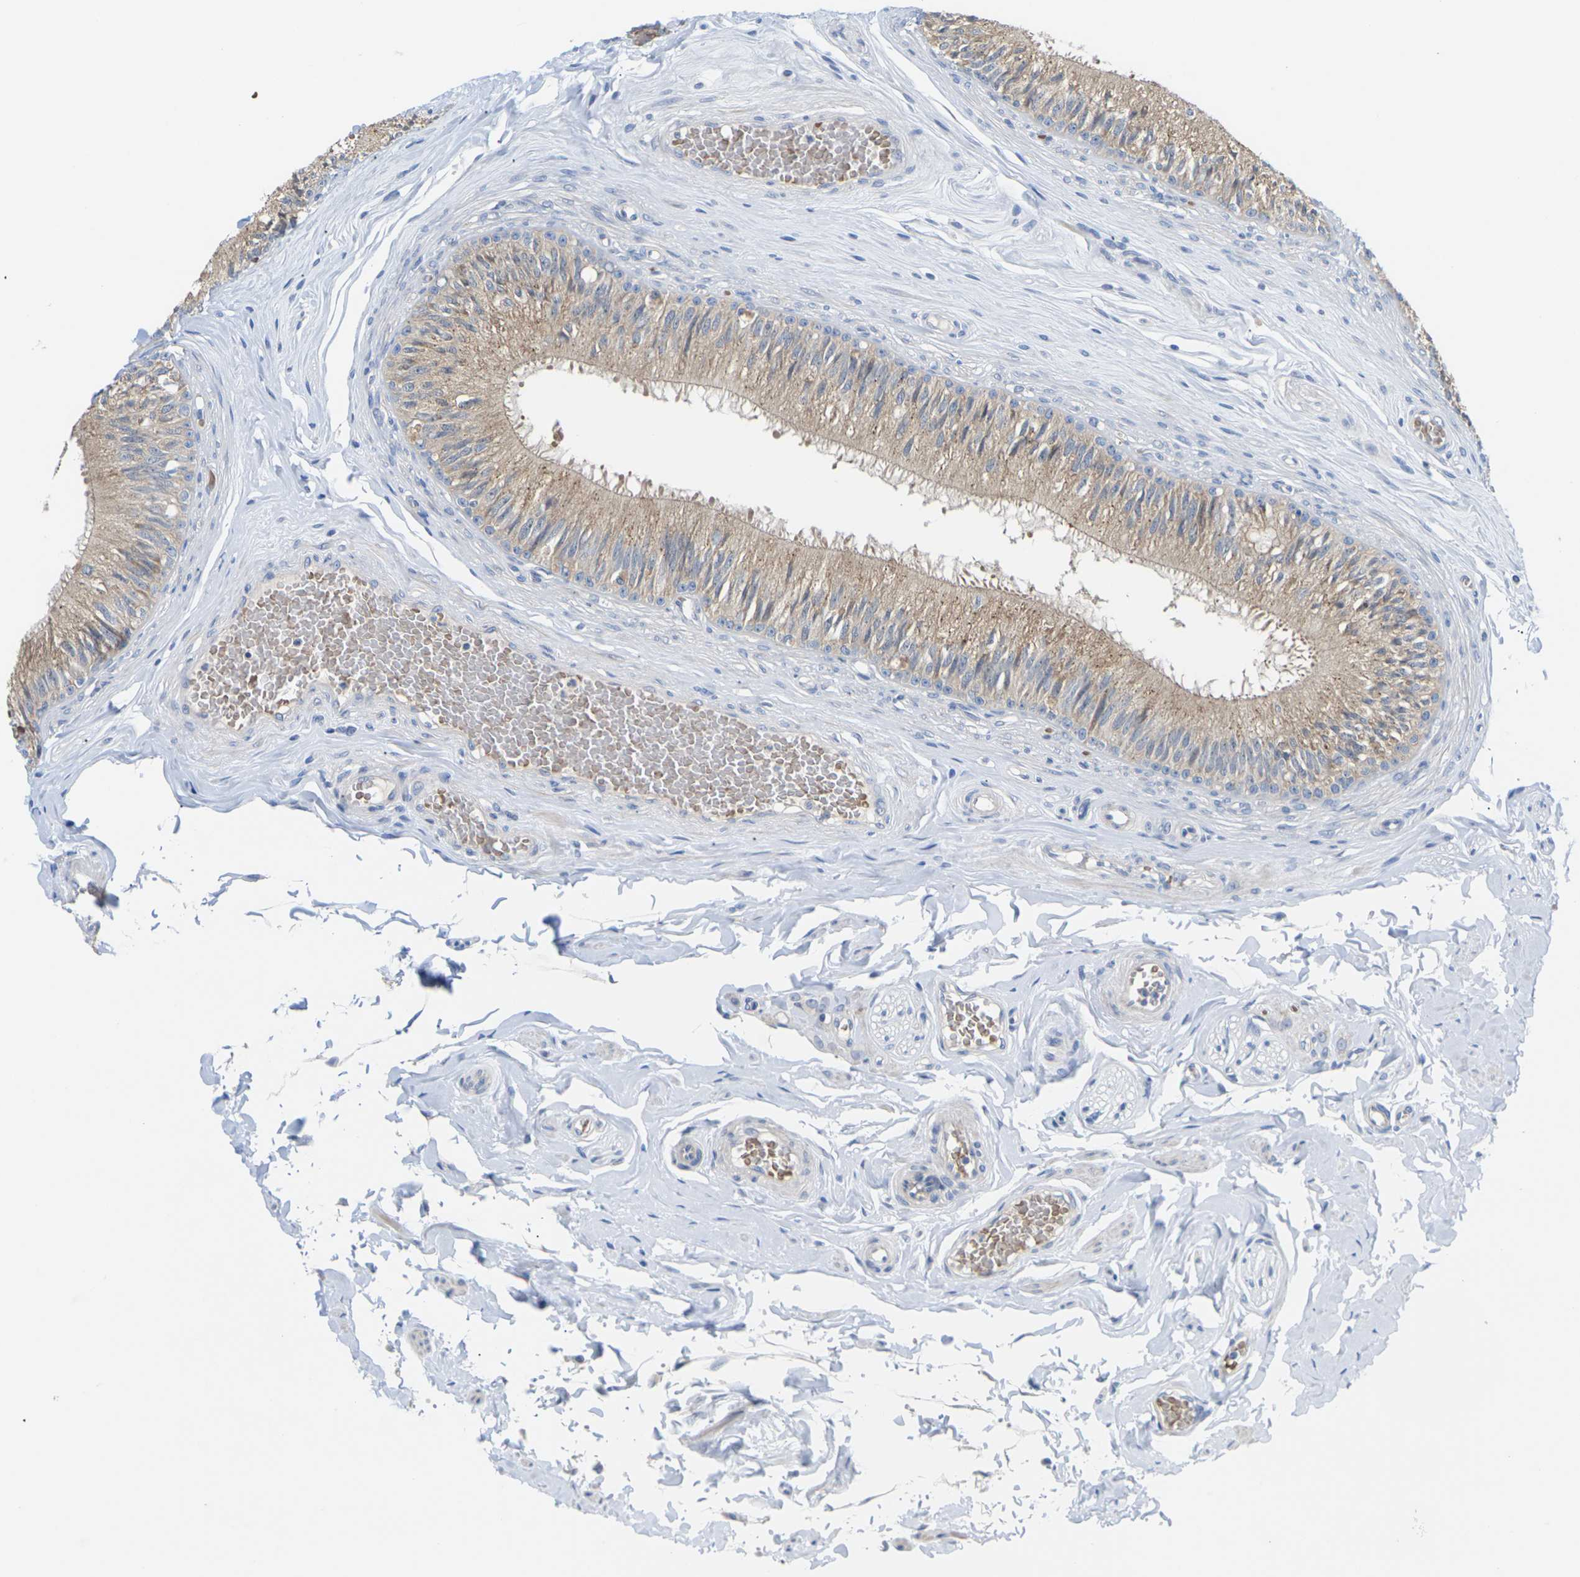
{"staining": {"intensity": "moderate", "quantity": ">75%", "location": "cytoplasmic/membranous"}, "tissue": "epididymis", "cell_type": "Glandular cells", "image_type": "normal", "snomed": [{"axis": "morphology", "description": "Normal tissue, NOS"}, {"axis": "topography", "description": "Testis"}, {"axis": "topography", "description": "Epididymis"}], "caption": "Moderate cytoplasmic/membranous expression for a protein is present in about >75% of glandular cells of normal epididymis using IHC.", "gene": "TMCO4", "patient": {"sex": "male", "age": 36}}